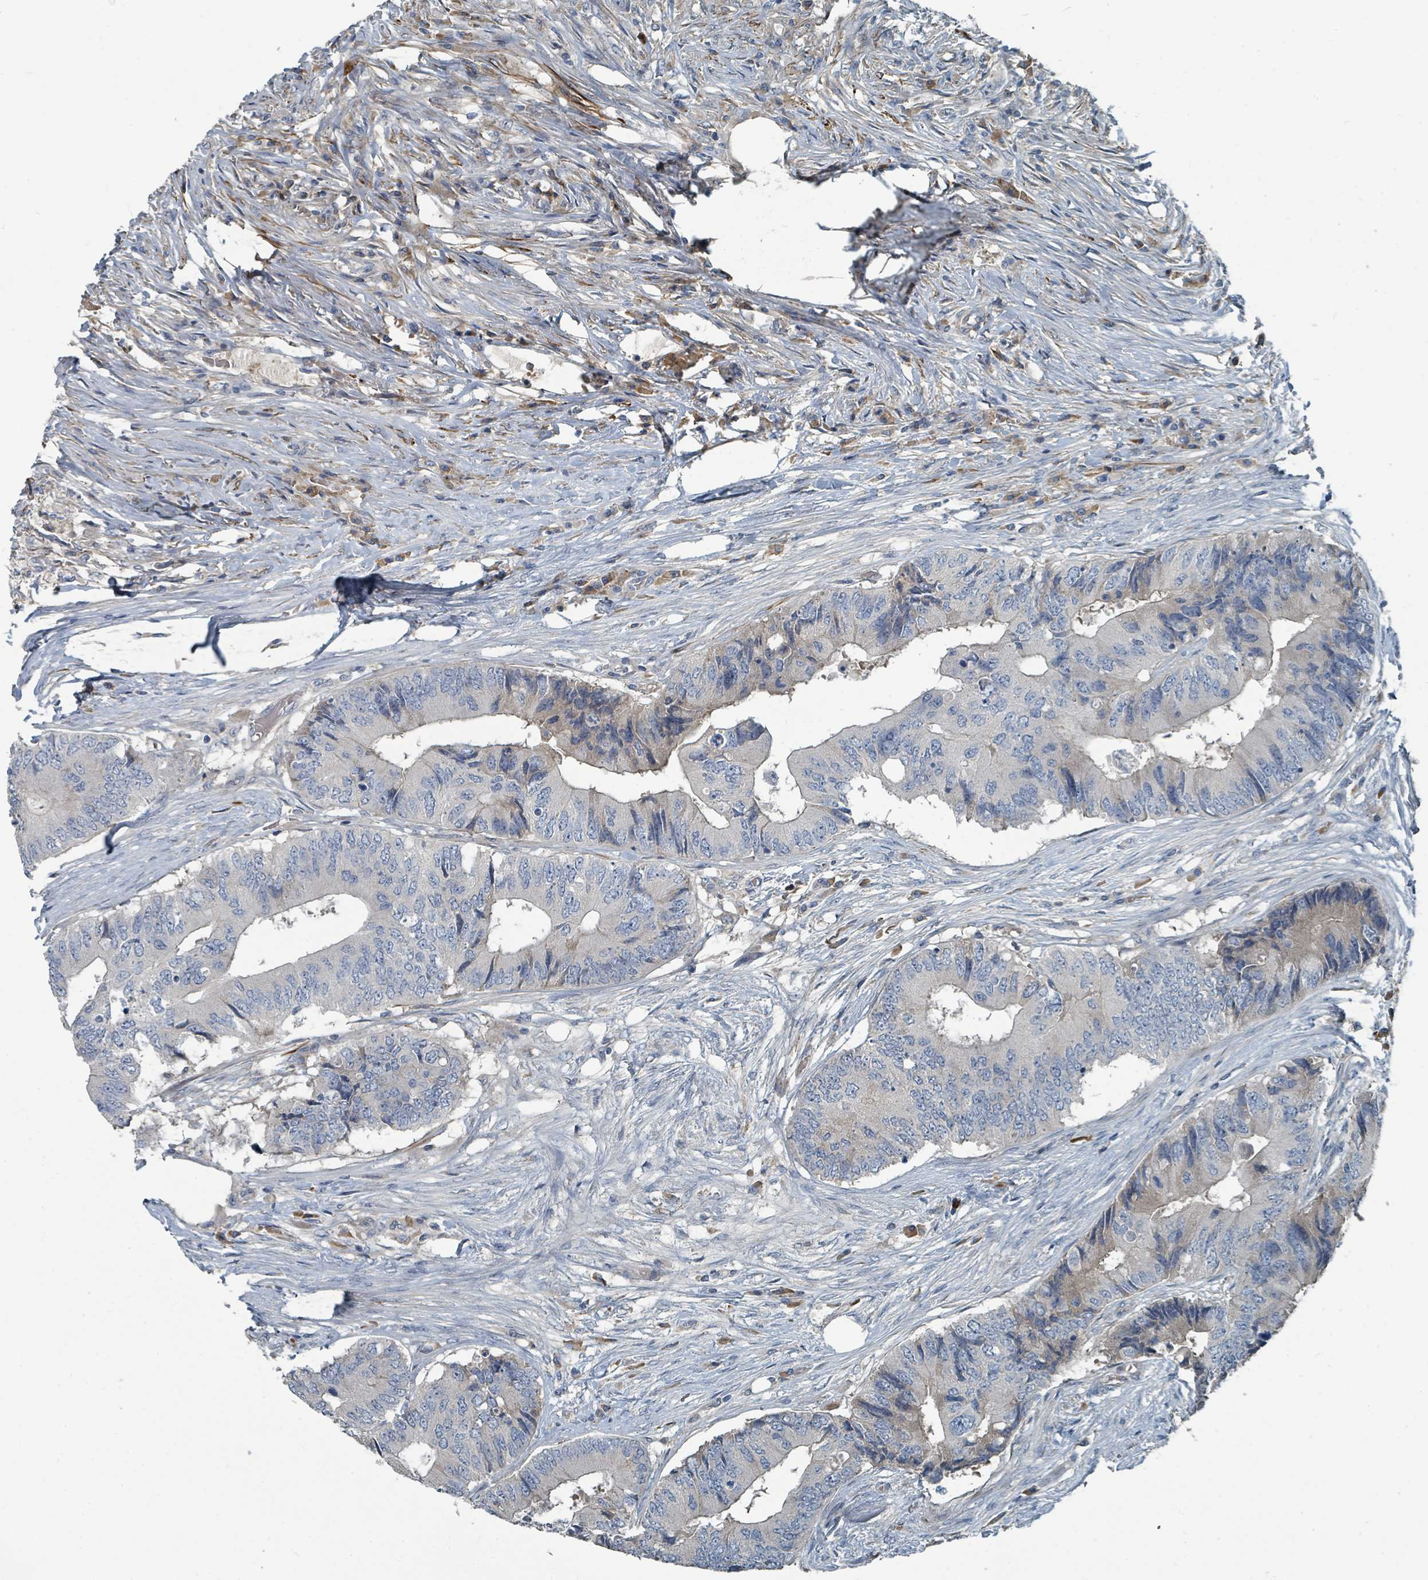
{"staining": {"intensity": "weak", "quantity": "<25%", "location": "cytoplasmic/membranous"}, "tissue": "colorectal cancer", "cell_type": "Tumor cells", "image_type": "cancer", "snomed": [{"axis": "morphology", "description": "Adenocarcinoma, NOS"}, {"axis": "topography", "description": "Colon"}], "caption": "Human colorectal adenocarcinoma stained for a protein using IHC displays no positivity in tumor cells.", "gene": "SLC44A5", "patient": {"sex": "male", "age": 71}}